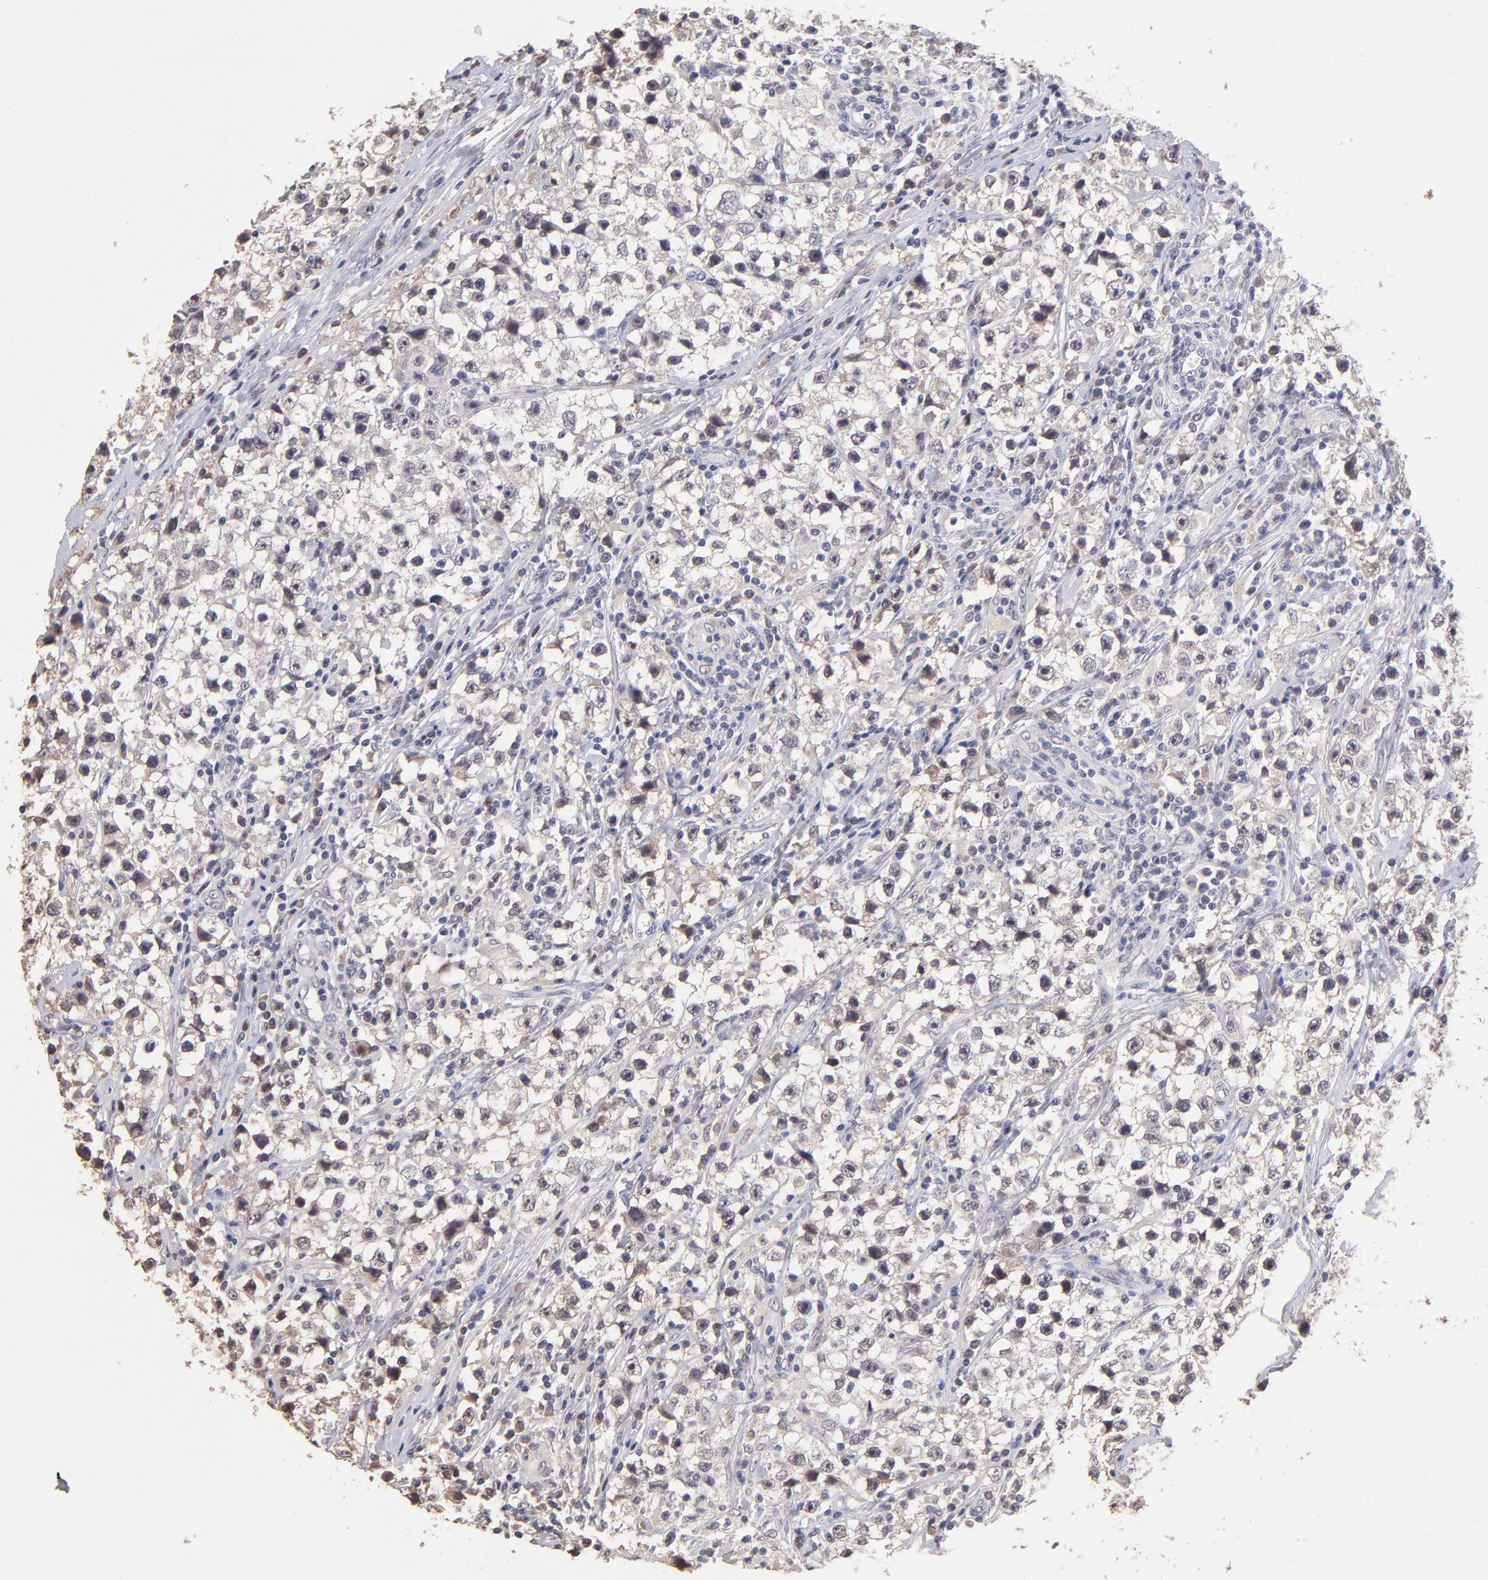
{"staining": {"intensity": "weak", "quantity": "<25%", "location": "cytoplasmic/membranous"}, "tissue": "testis cancer", "cell_type": "Tumor cells", "image_type": "cancer", "snomed": [{"axis": "morphology", "description": "Seminoma, NOS"}, {"axis": "topography", "description": "Testis"}], "caption": "Seminoma (testis) was stained to show a protein in brown. There is no significant expression in tumor cells.", "gene": "RNASEL", "patient": {"sex": "male", "age": 35}}